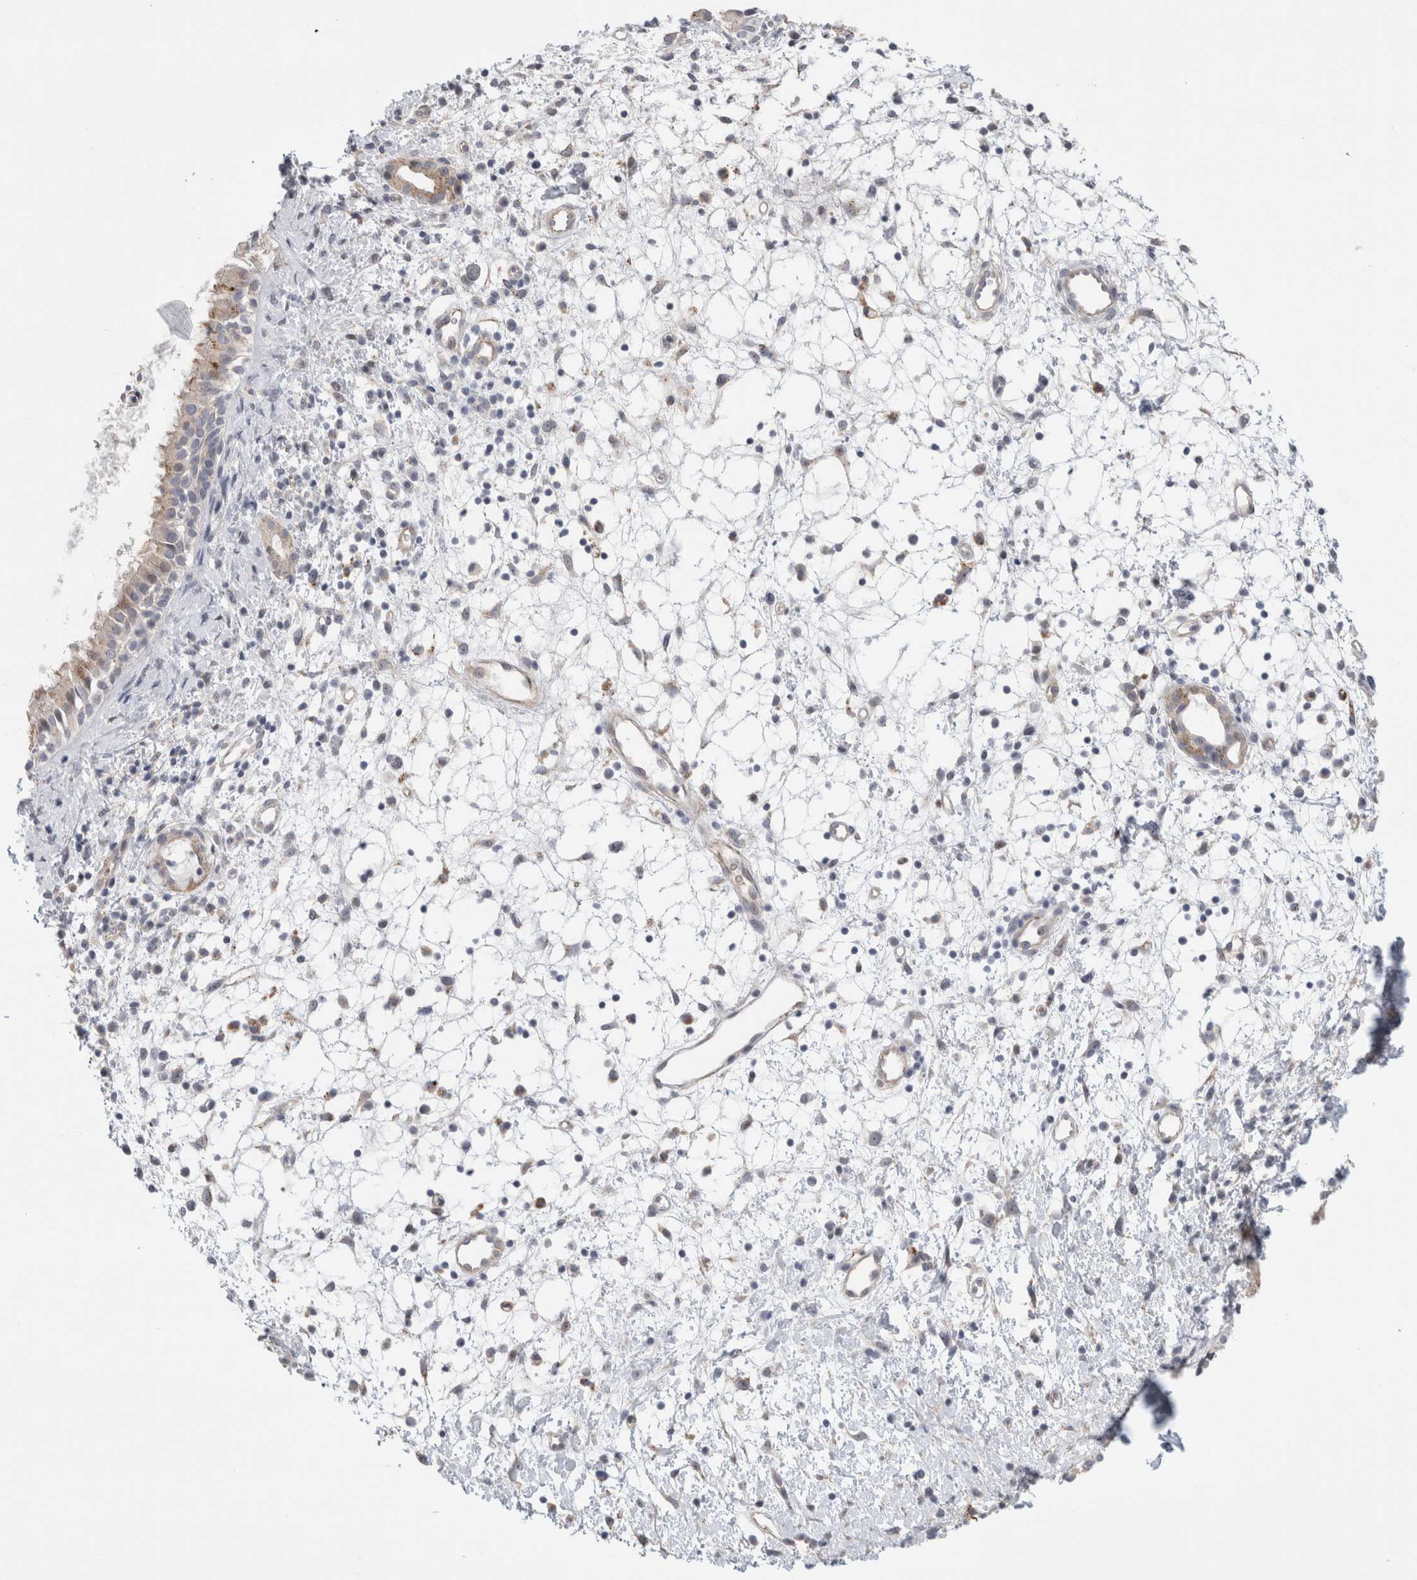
{"staining": {"intensity": "weak", "quantity": "25%-75%", "location": "cytoplasmic/membranous"}, "tissue": "nasopharynx", "cell_type": "Respiratory epithelial cells", "image_type": "normal", "snomed": [{"axis": "morphology", "description": "Normal tissue, NOS"}, {"axis": "topography", "description": "Nasopharynx"}], "caption": "Nasopharynx stained with DAB immunohistochemistry (IHC) displays low levels of weak cytoplasmic/membranous staining in about 25%-75% of respiratory epithelial cells. The staining is performed using DAB (3,3'-diaminobenzidine) brown chromogen to label protein expression. The nuclei are counter-stained blue using hematoxylin.", "gene": "ANKMY1", "patient": {"sex": "male", "age": 22}}